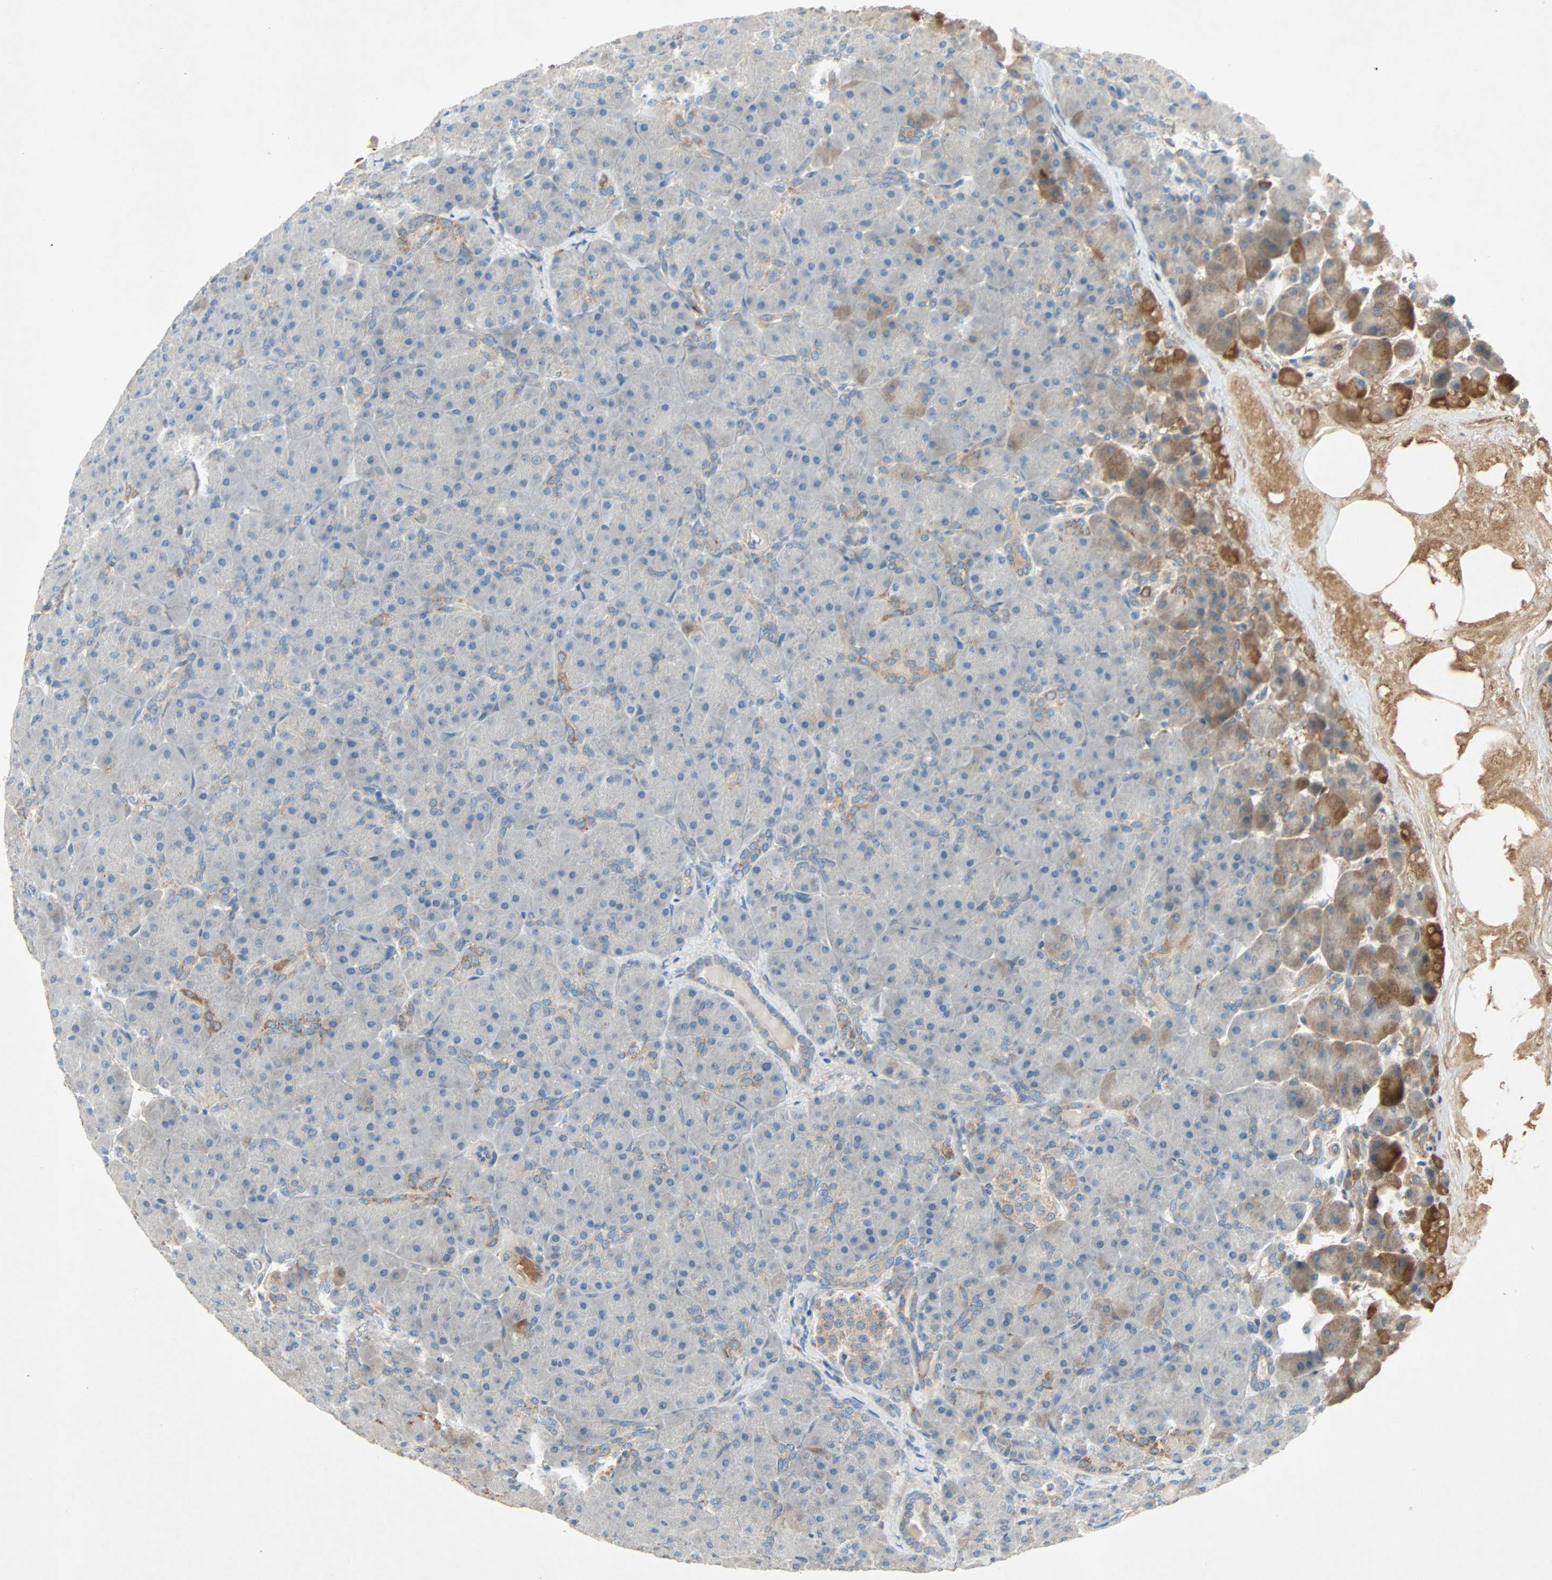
{"staining": {"intensity": "negative", "quantity": "none", "location": "none"}, "tissue": "pancreas", "cell_type": "Exocrine glandular cells", "image_type": "normal", "snomed": [{"axis": "morphology", "description": "Normal tissue, NOS"}, {"axis": "topography", "description": "Pancreas"}], "caption": "Immunohistochemistry (IHC) image of normal pancreas: pancreas stained with DAB exhibits no significant protein expression in exocrine glandular cells. (IHC, brightfield microscopy, high magnification).", "gene": "XYLT1", "patient": {"sex": "male", "age": 66}}